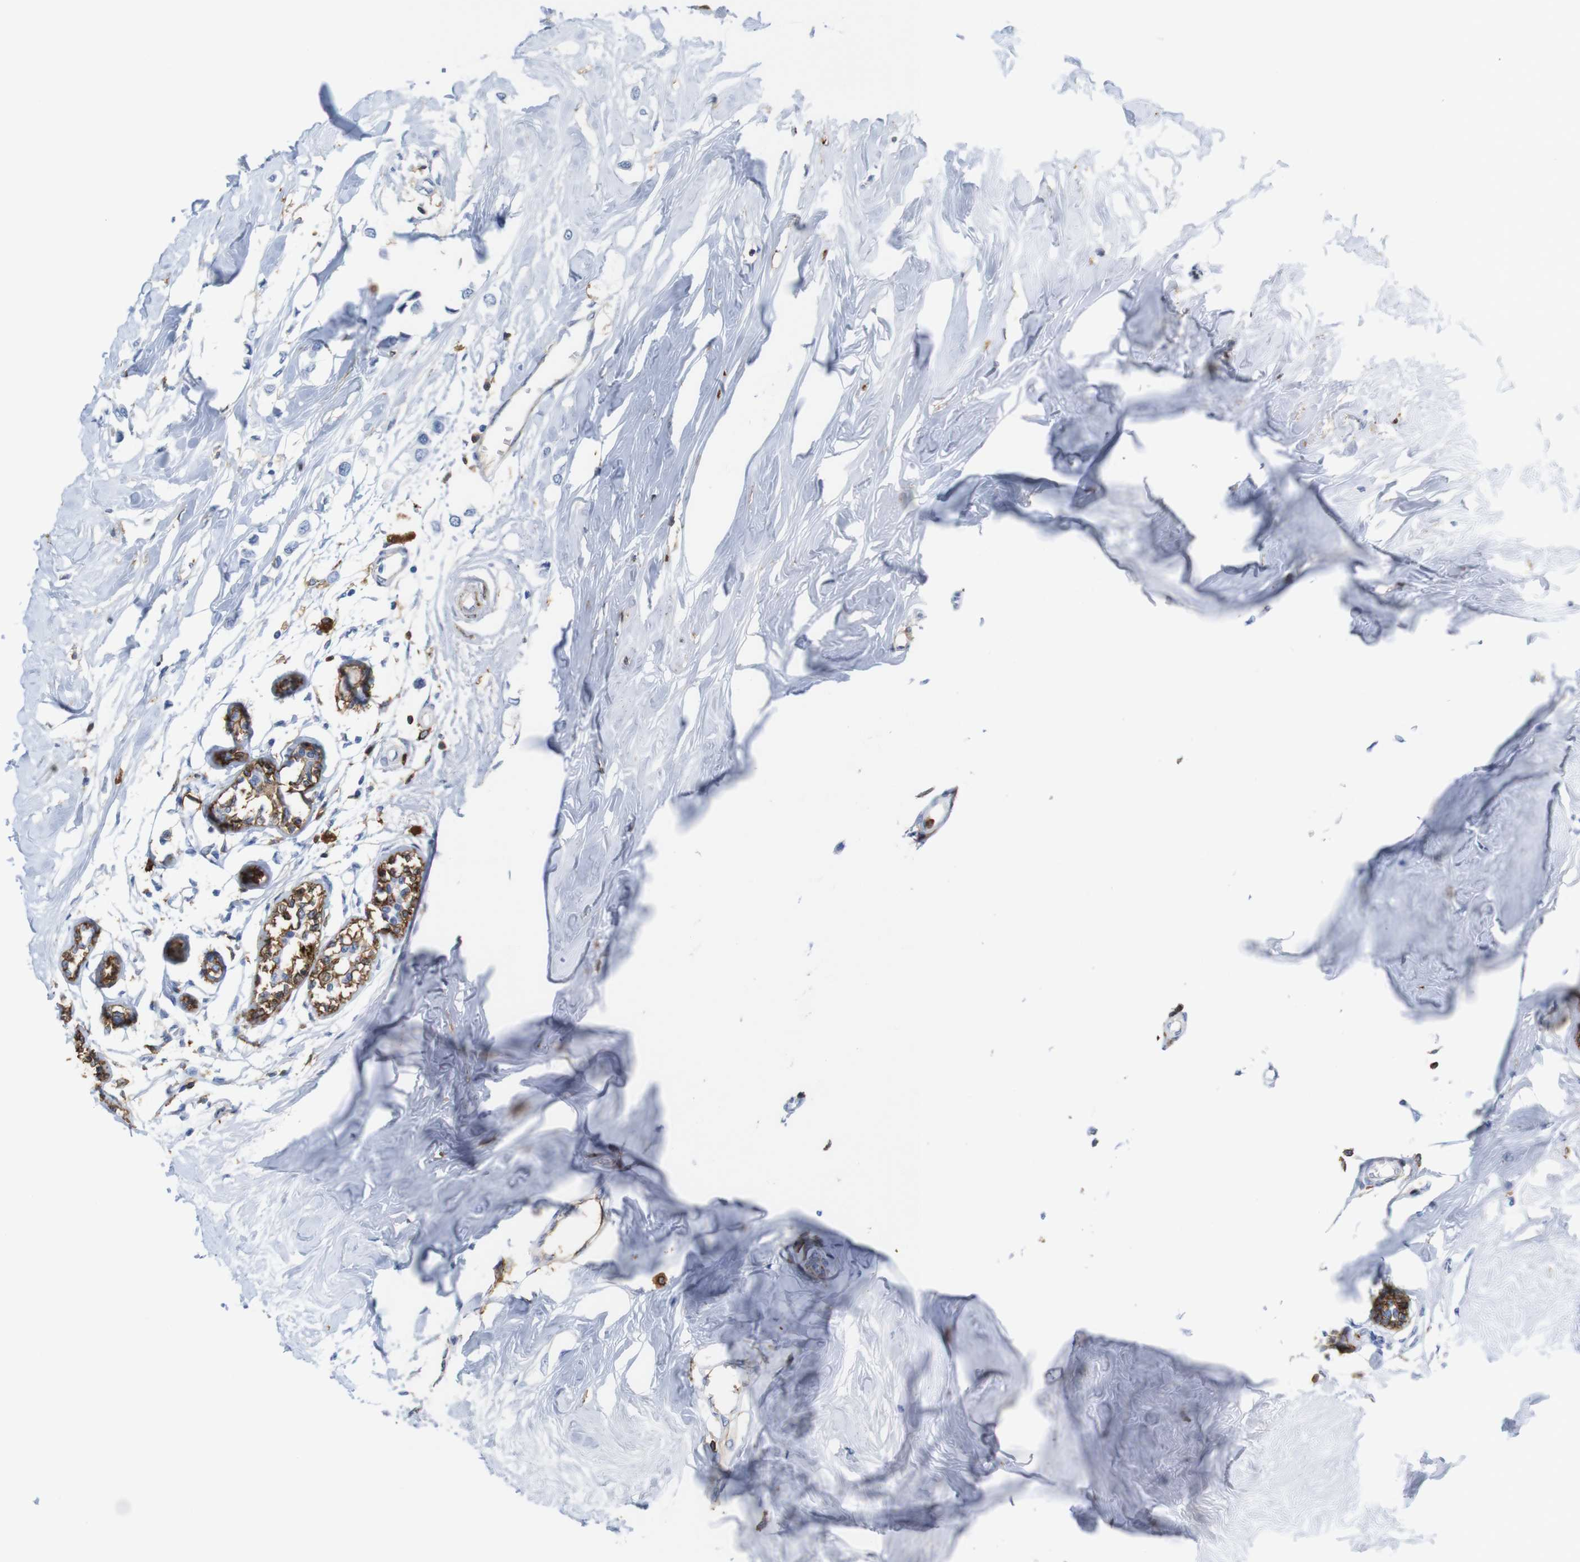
{"staining": {"intensity": "negative", "quantity": "none", "location": "none"}, "tissue": "breast cancer", "cell_type": "Tumor cells", "image_type": "cancer", "snomed": [{"axis": "morphology", "description": "Lobular carcinoma"}, {"axis": "topography", "description": "Breast"}], "caption": "Tumor cells show no significant protein positivity in breast cancer. (DAB immunohistochemistry visualized using brightfield microscopy, high magnification).", "gene": "ANXA1", "patient": {"sex": "female", "age": 51}}